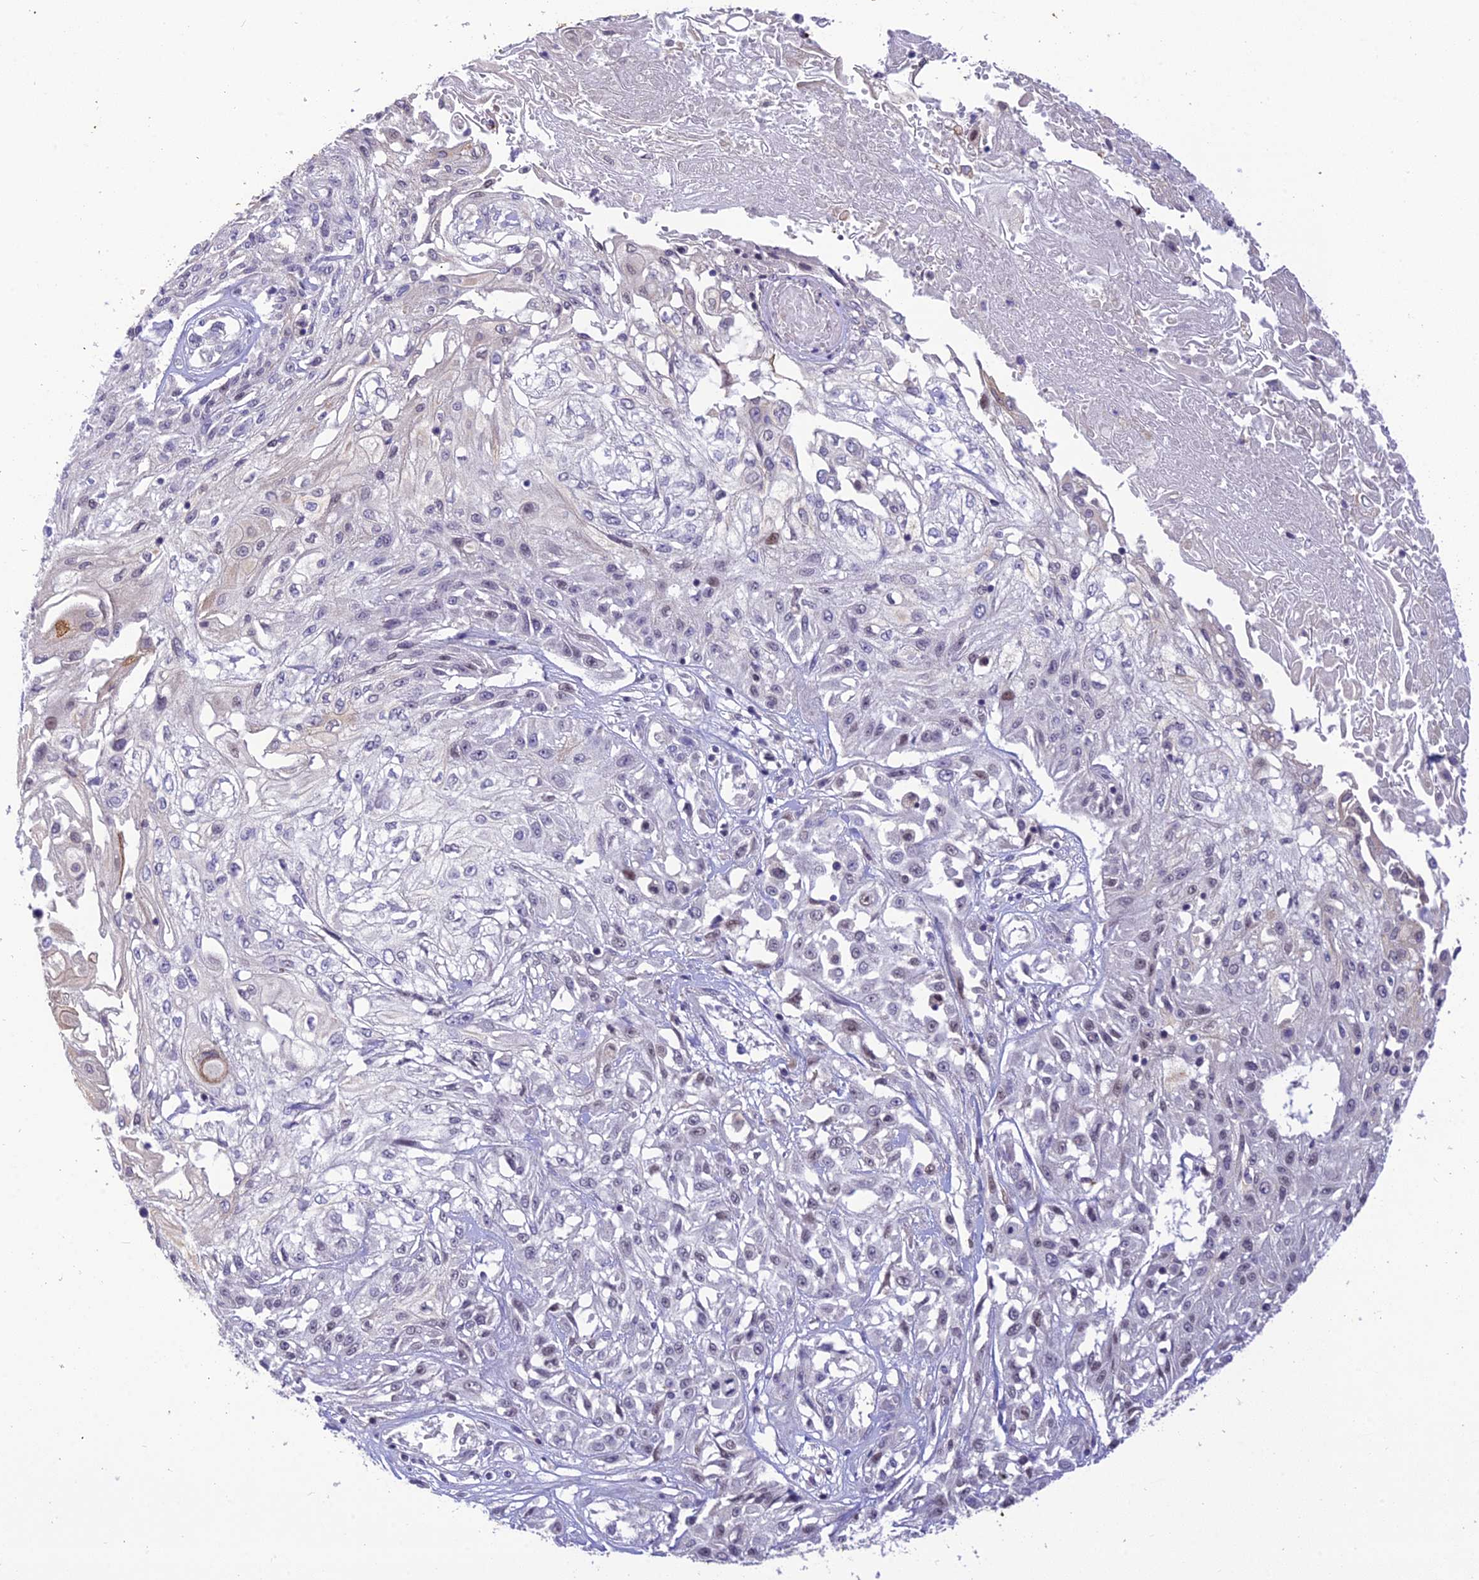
{"staining": {"intensity": "negative", "quantity": "none", "location": "none"}, "tissue": "skin cancer", "cell_type": "Tumor cells", "image_type": "cancer", "snomed": [{"axis": "morphology", "description": "Squamous cell carcinoma, NOS"}, {"axis": "morphology", "description": "Squamous cell carcinoma, metastatic, NOS"}, {"axis": "topography", "description": "Skin"}, {"axis": "topography", "description": "Lymph node"}], "caption": "Histopathology image shows no significant protein expression in tumor cells of skin cancer (squamous cell carcinoma). (DAB IHC visualized using brightfield microscopy, high magnification).", "gene": "BMT2", "patient": {"sex": "male", "age": 75}}